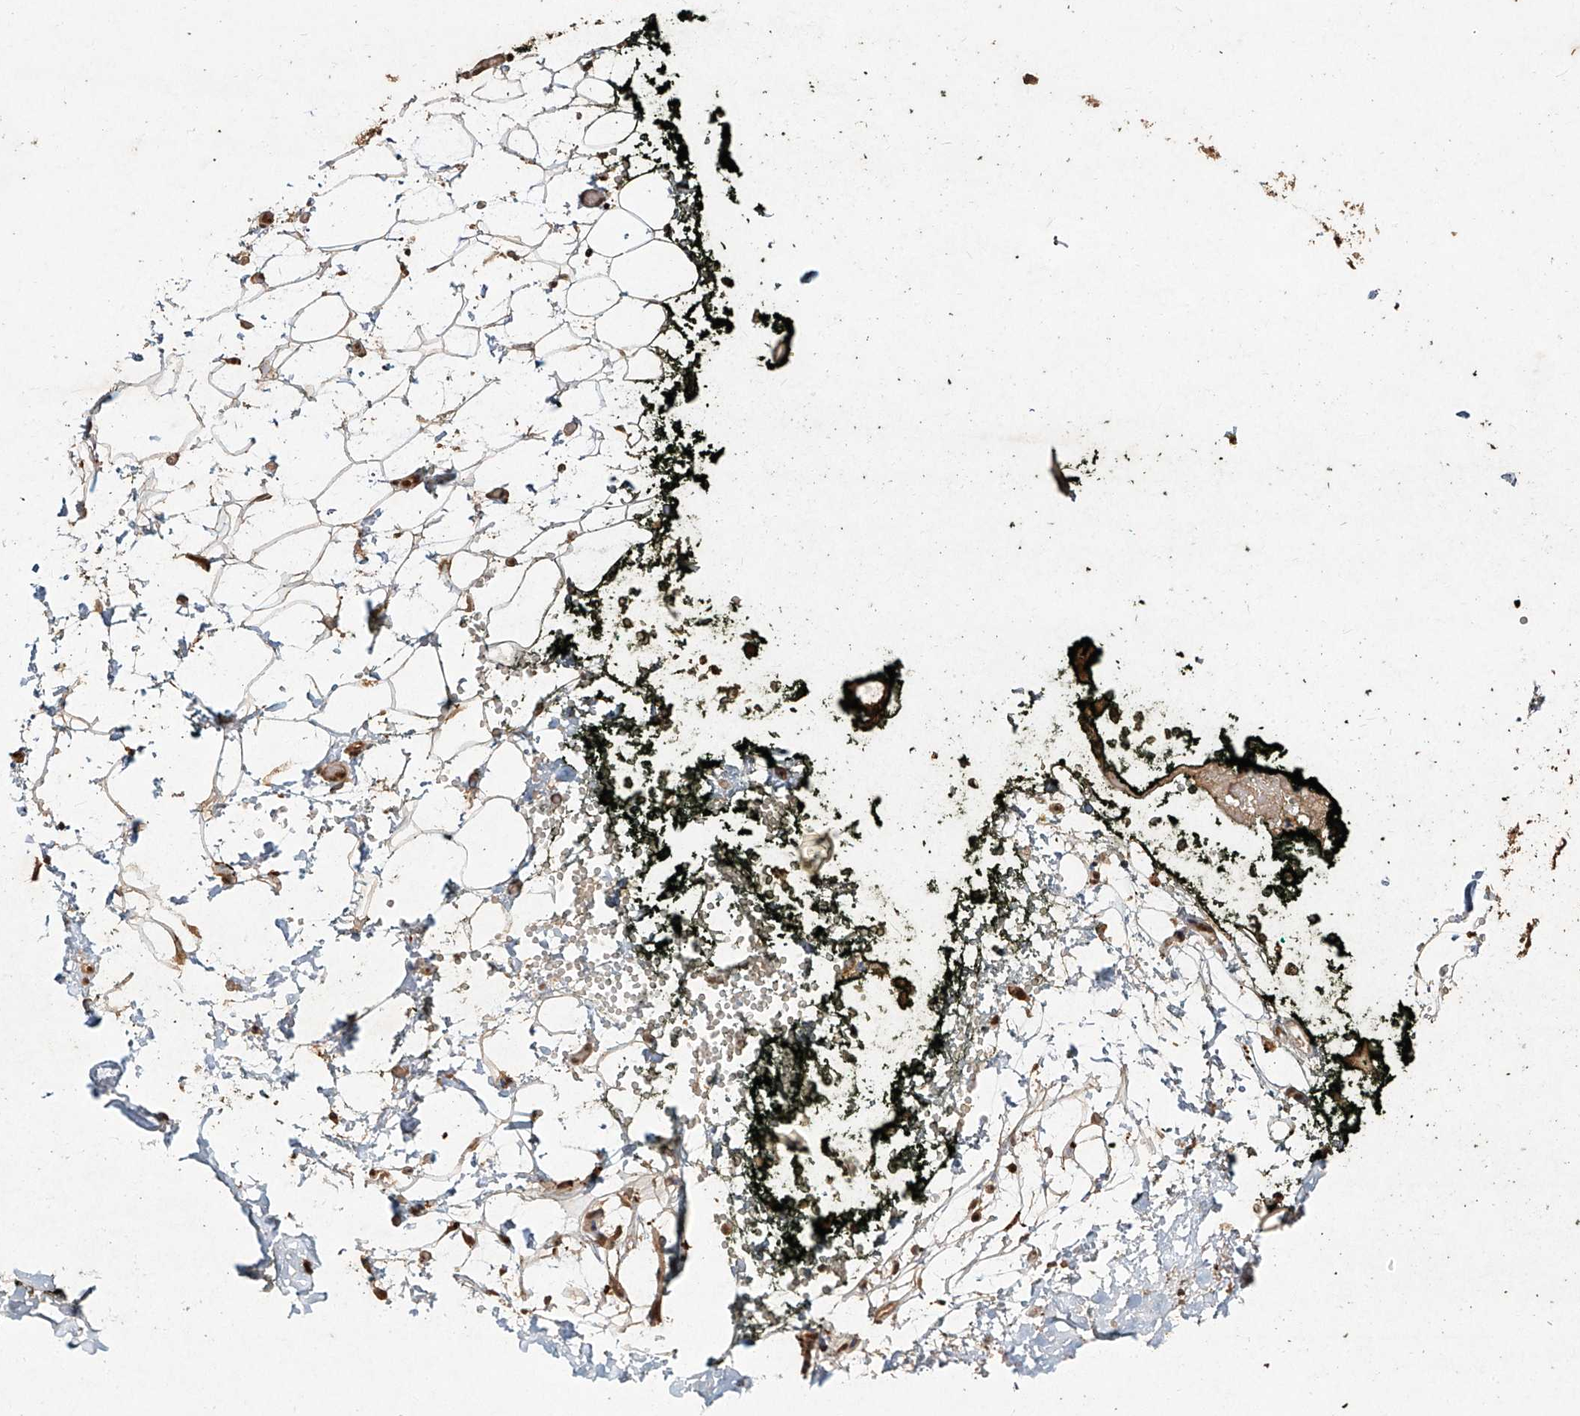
{"staining": {"intensity": "strong", "quantity": ">75%", "location": "cytoplasmic/membranous,nuclear"}, "tissue": "adipose tissue", "cell_type": "Adipocytes", "image_type": "normal", "snomed": [{"axis": "morphology", "description": "Normal tissue, NOS"}, {"axis": "morphology", "description": "Adenocarcinoma, NOS"}, {"axis": "topography", "description": "Pancreas"}, {"axis": "topography", "description": "Peripheral nerve tissue"}], "caption": "High-magnification brightfield microscopy of unremarkable adipose tissue stained with DAB (brown) and counterstained with hematoxylin (blue). adipocytes exhibit strong cytoplasmic/membranous,nuclear expression is seen in approximately>75% of cells.", "gene": "UBE2K", "patient": {"sex": "male", "age": 59}}